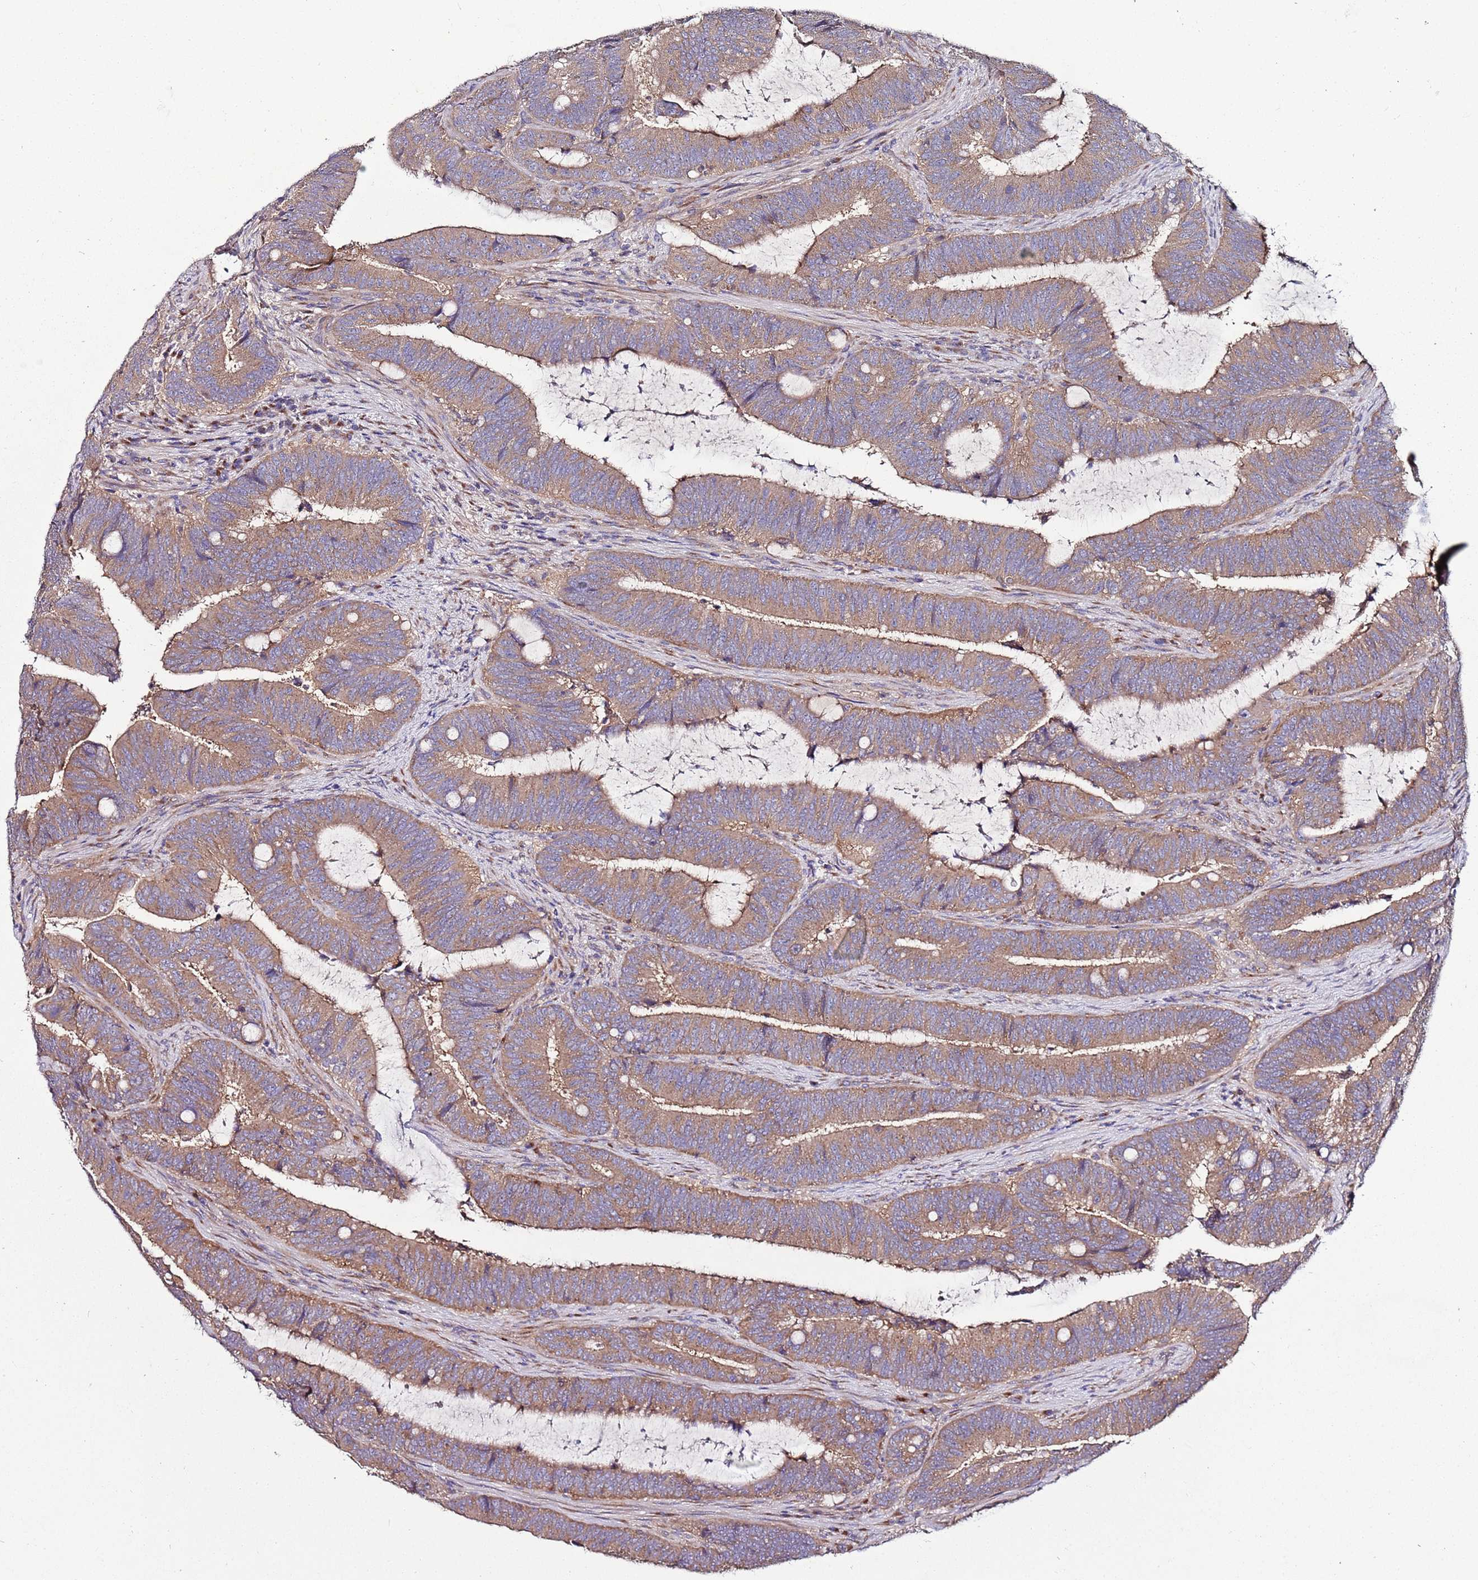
{"staining": {"intensity": "moderate", "quantity": ">75%", "location": "cytoplasmic/membranous"}, "tissue": "colorectal cancer", "cell_type": "Tumor cells", "image_type": "cancer", "snomed": [{"axis": "morphology", "description": "Adenocarcinoma, NOS"}, {"axis": "topography", "description": "Colon"}], "caption": "Human colorectal cancer (adenocarcinoma) stained for a protein (brown) shows moderate cytoplasmic/membranous positive positivity in about >75% of tumor cells.", "gene": "FAM20A", "patient": {"sex": "female", "age": 43}}